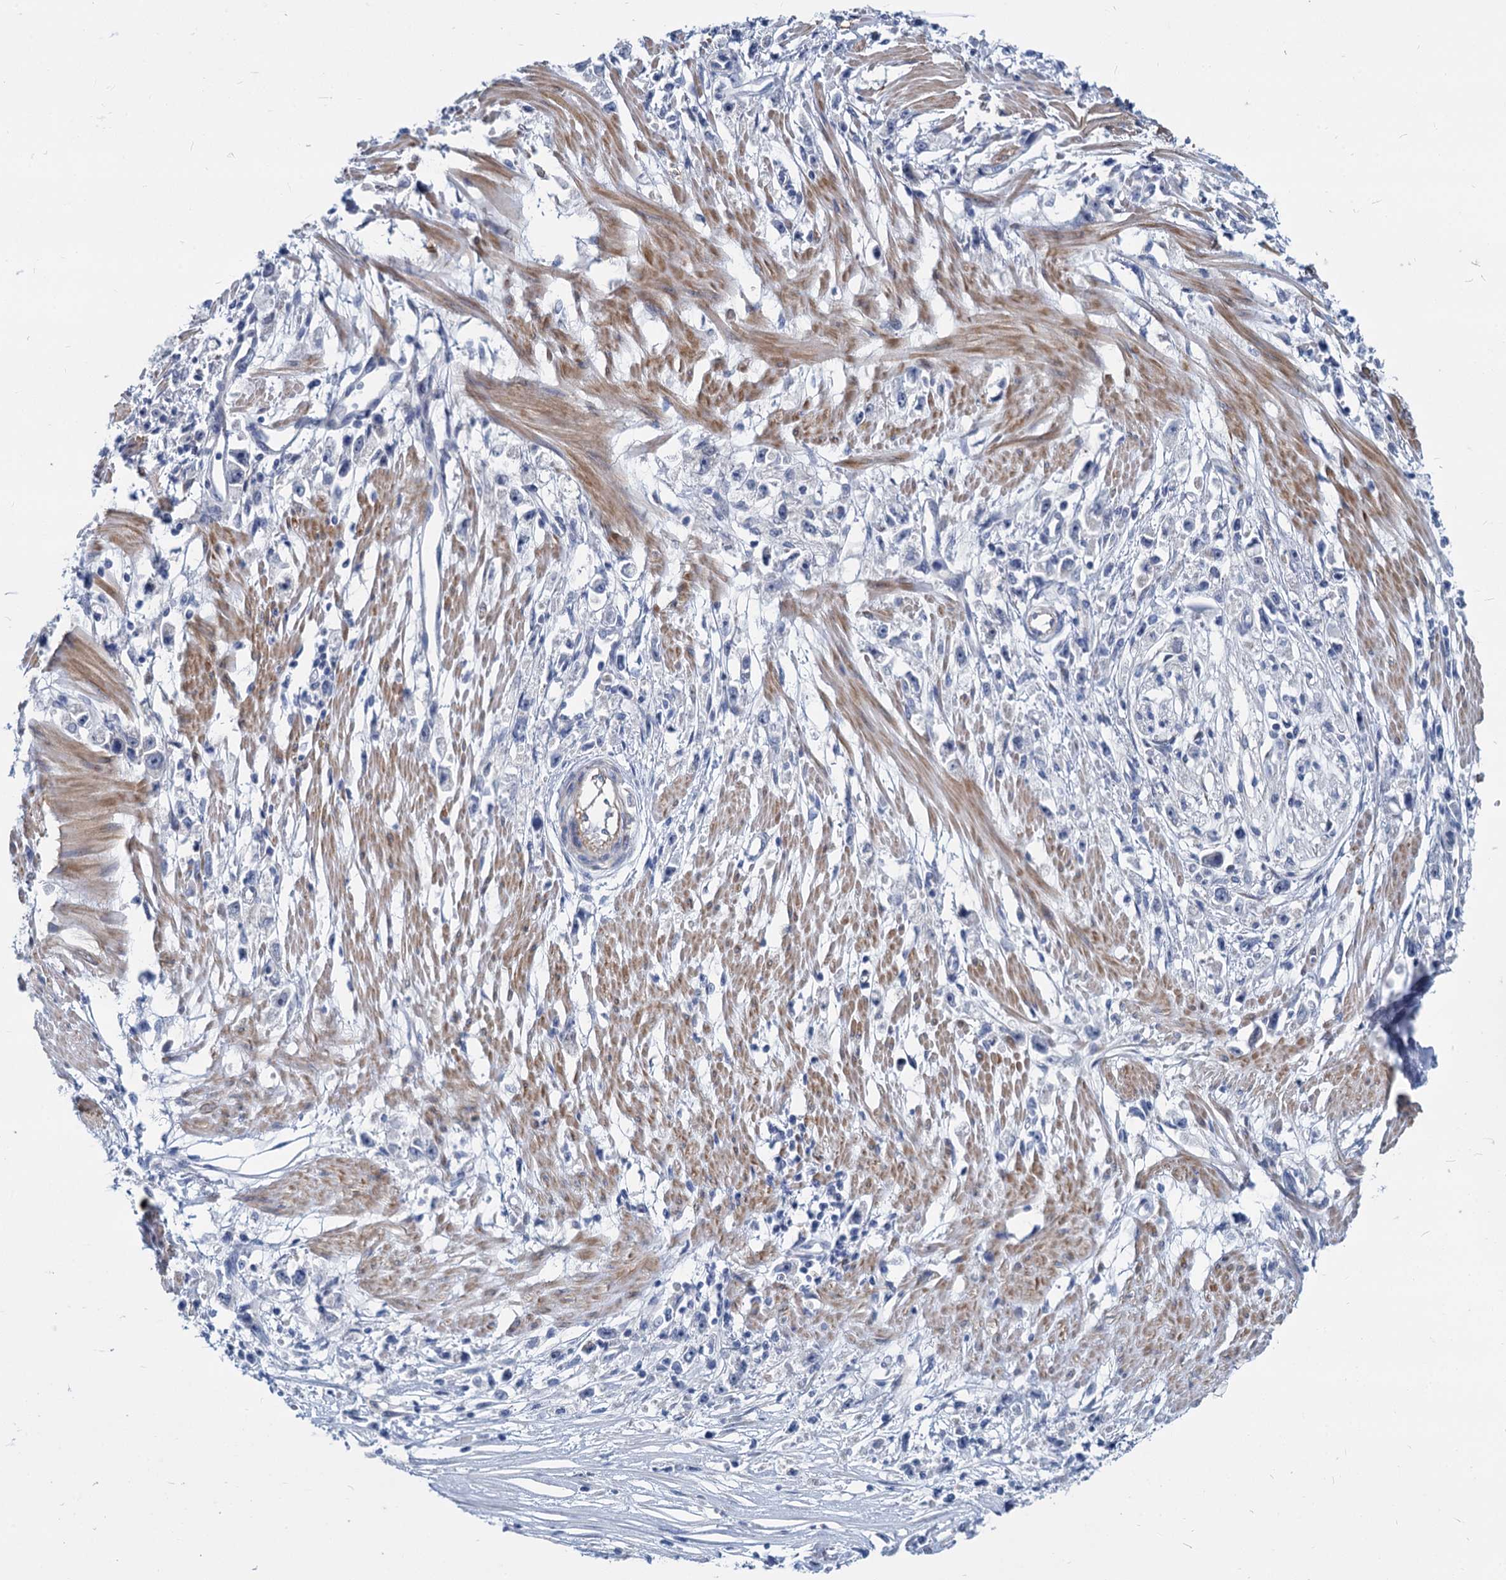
{"staining": {"intensity": "negative", "quantity": "none", "location": "none"}, "tissue": "stomach cancer", "cell_type": "Tumor cells", "image_type": "cancer", "snomed": [{"axis": "morphology", "description": "Adenocarcinoma, NOS"}, {"axis": "topography", "description": "Stomach"}], "caption": "This is a histopathology image of IHC staining of stomach cancer, which shows no staining in tumor cells.", "gene": "GSTM3", "patient": {"sex": "female", "age": 59}}